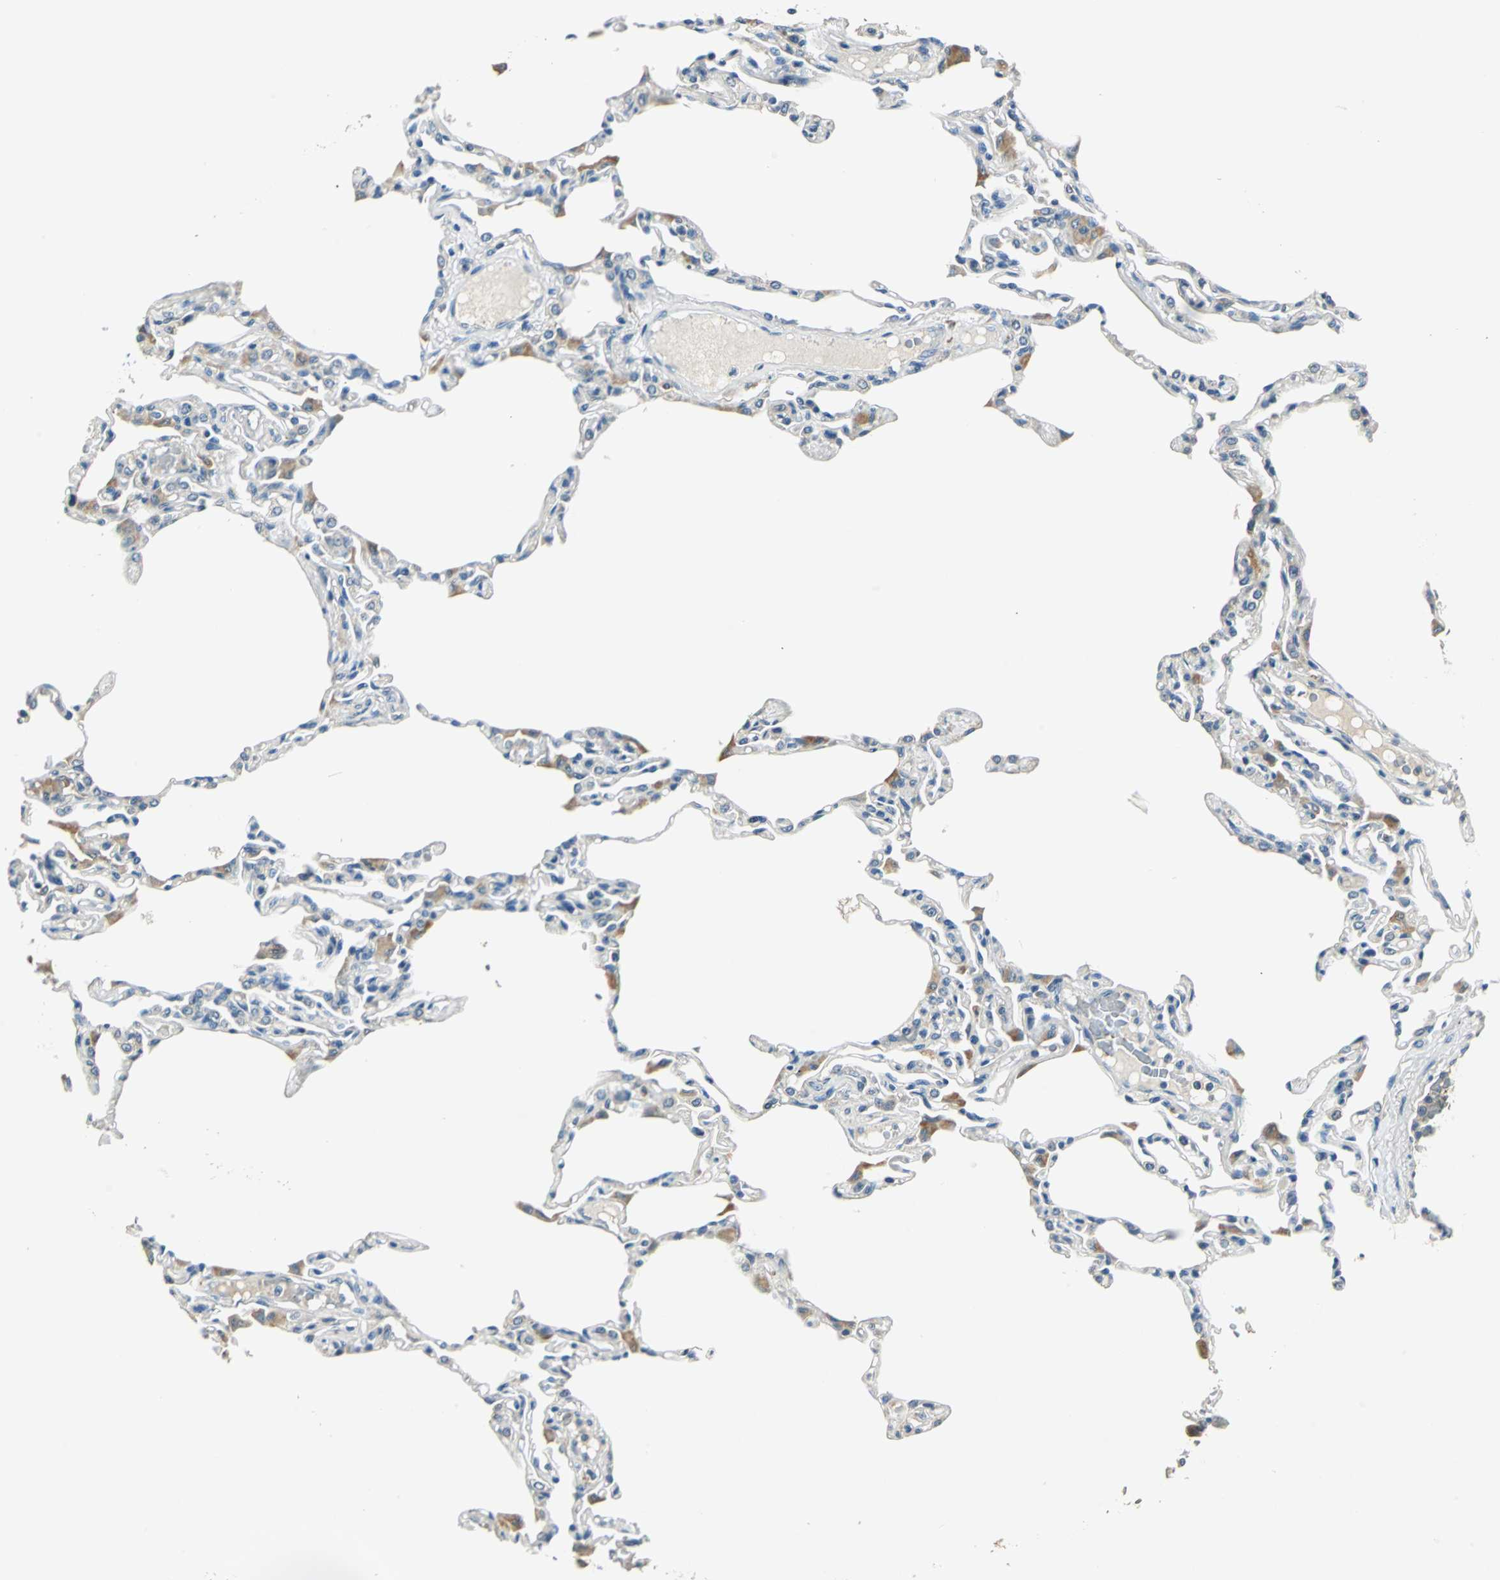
{"staining": {"intensity": "negative", "quantity": "none", "location": "none"}, "tissue": "lung", "cell_type": "Alveolar cells", "image_type": "normal", "snomed": [{"axis": "morphology", "description": "Normal tissue, NOS"}, {"axis": "topography", "description": "Lung"}], "caption": "Immunohistochemistry (IHC) photomicrograph of benign human lung stained for a protein (brown), which reveals no staining in alveolar cells. (Brightfield microscopy of DAB (3,3'-diaminobenzidine) immunohistochemistry at high magnification).", "gene": "NIT1", "patient": {"sex": "female", "age": 49}}